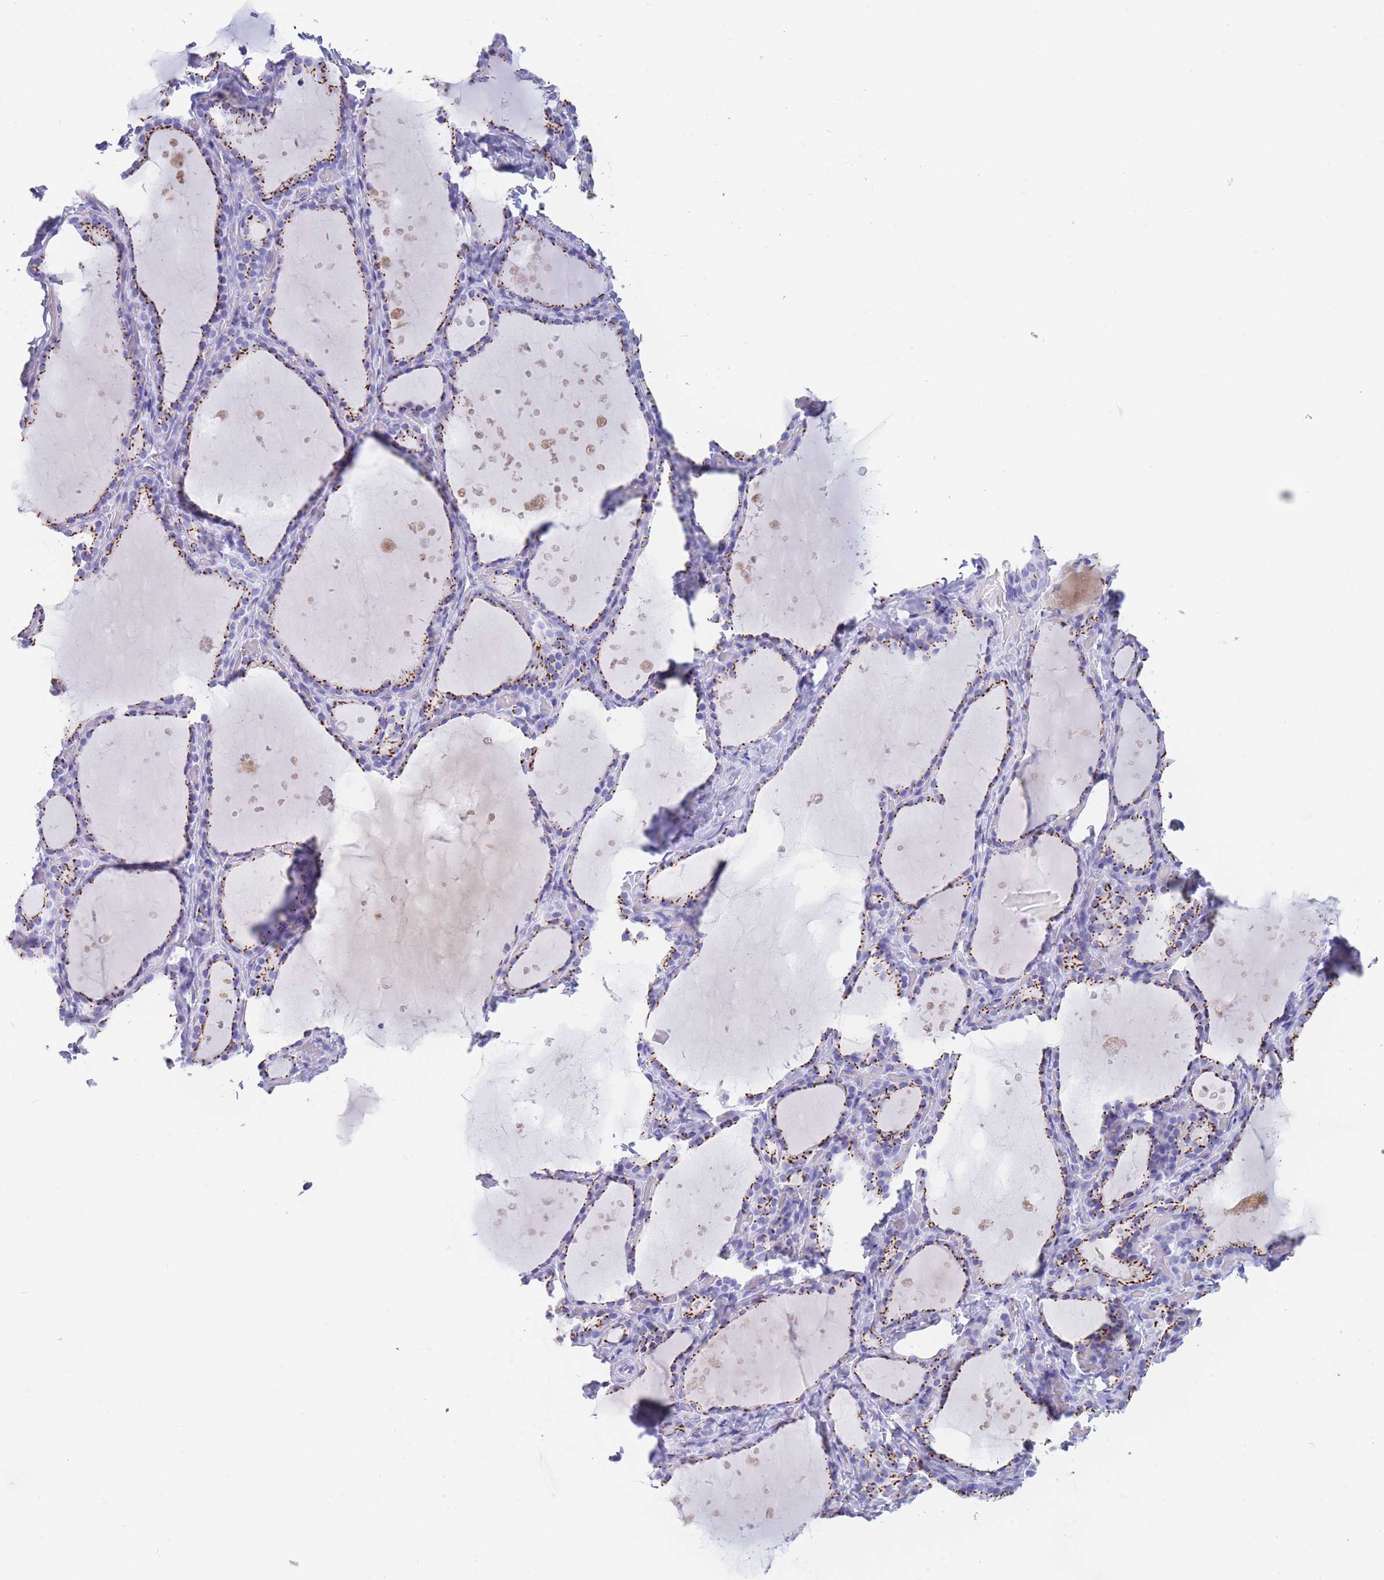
{"staining": {"intensity": "strong", "quantity": "25%-75%", "location": "cytoplasmic/membranous"}, "tissue": "thyroid gland", "cell_type": "Glandular cells", "image_type": "normal", "snomed": [{"axis": "morphology", "description": "Normal tissue, NOS"}, {"axis": "topography", "description": "Thyroid gland"}], "caption": "Immunohistochemical staining of normal thyroid gland reveals high levels of strong cytoplasmic/membranous expression in about 25%-75% of glandular cells.", "gene": "FAM3C", "patient": {"sex": "female", "age": 44}}